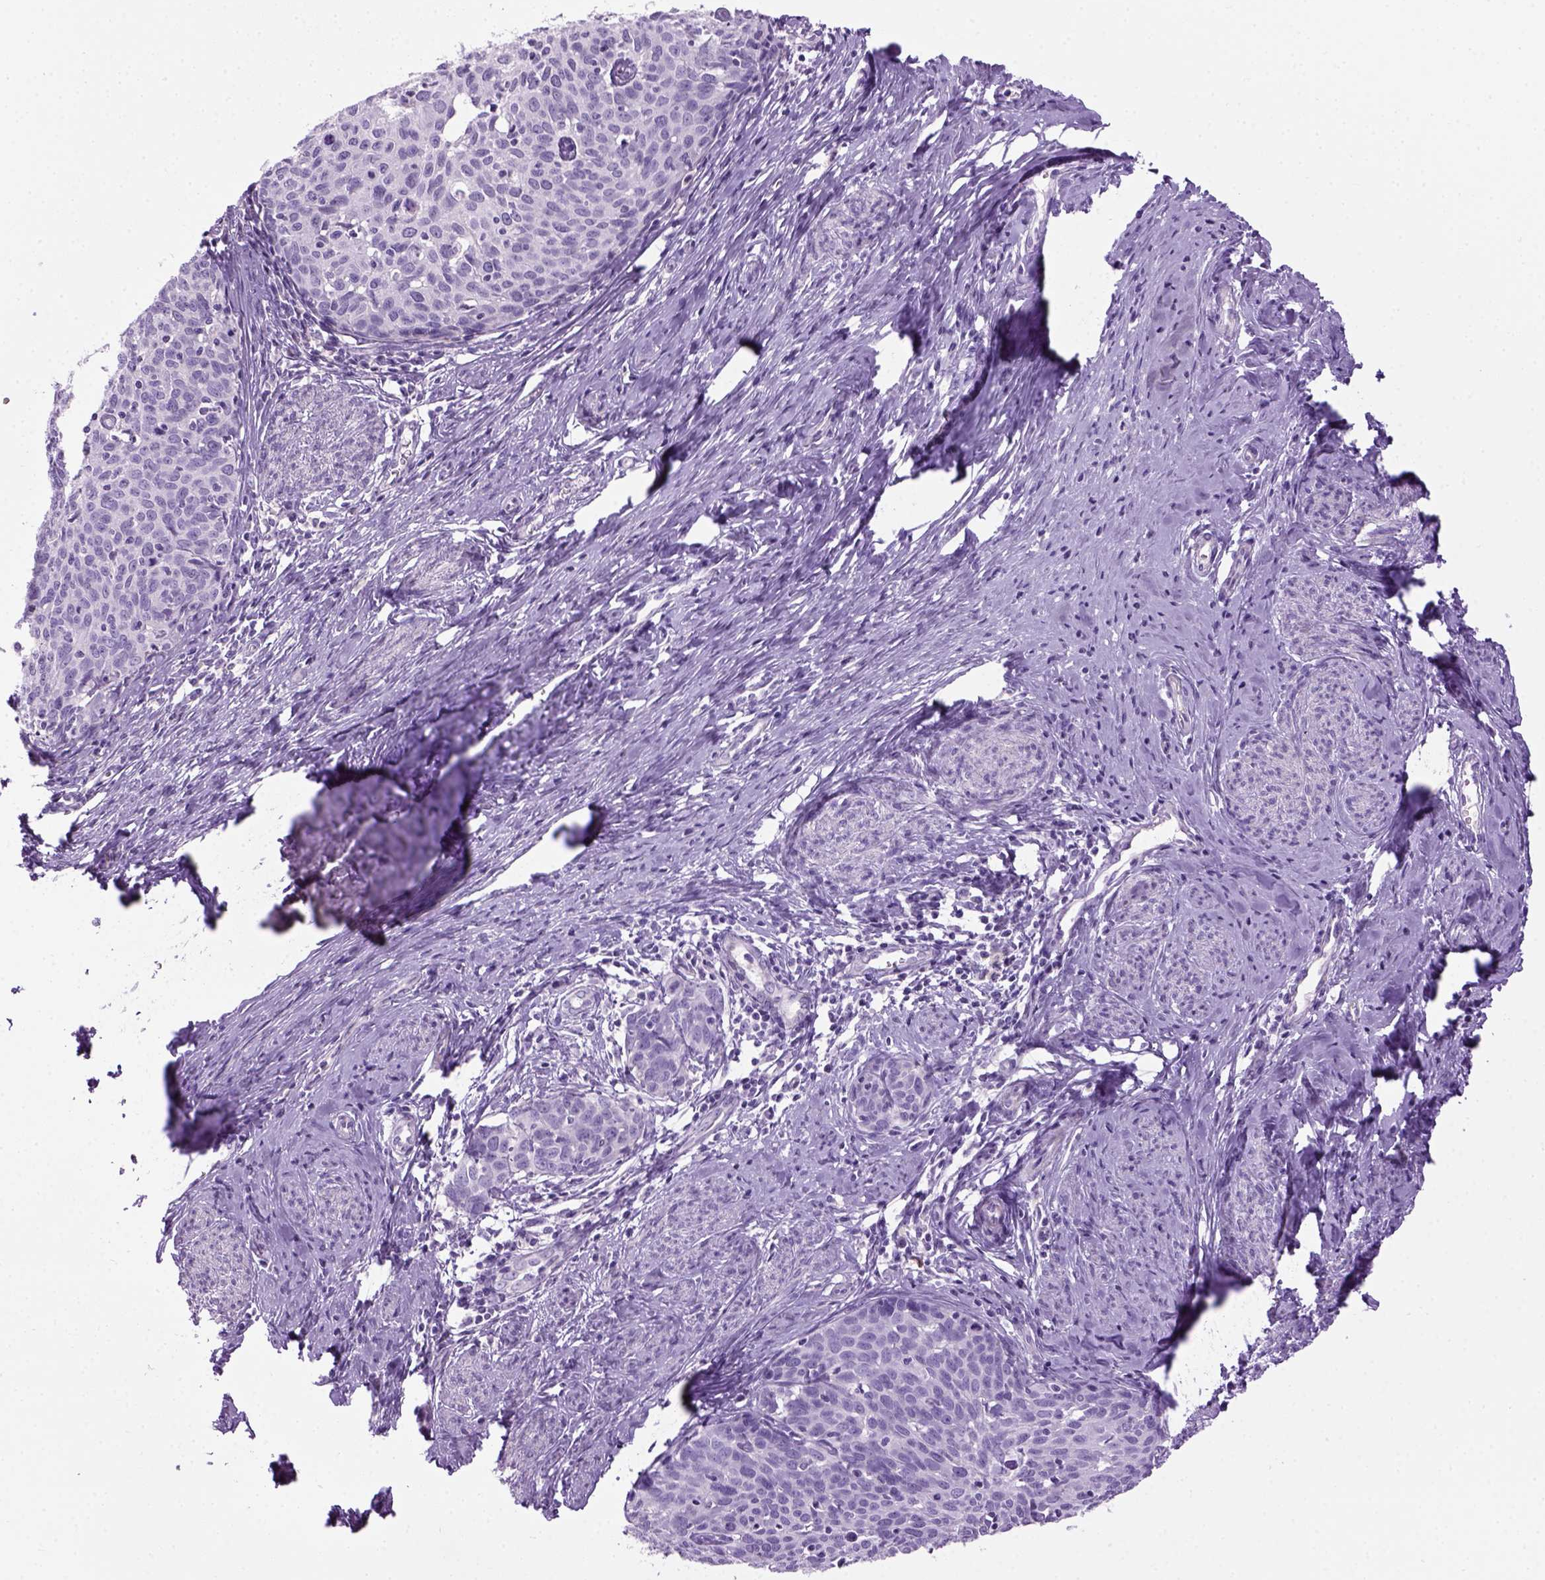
{"staining": {"intensity": "negative", "quantity": "none", "location": "none"}, "tissue": "cervical cancer", "cell_type": "Tumor cells", "image_type": "cancer", "snomed": [{"axis": "morphology", "description": "Squamous cell carcinoma, NOS"}, {"axis": "topography", "description": "Cervix"}], "caption": "Tumor cells show no significant protein expression in squamous cell carcinoma (cervical). (DAB immunohistochemistry (IHC), high magnification).", "gene": "GABRB2", "patient": {"sex": "female", "age": 62}}